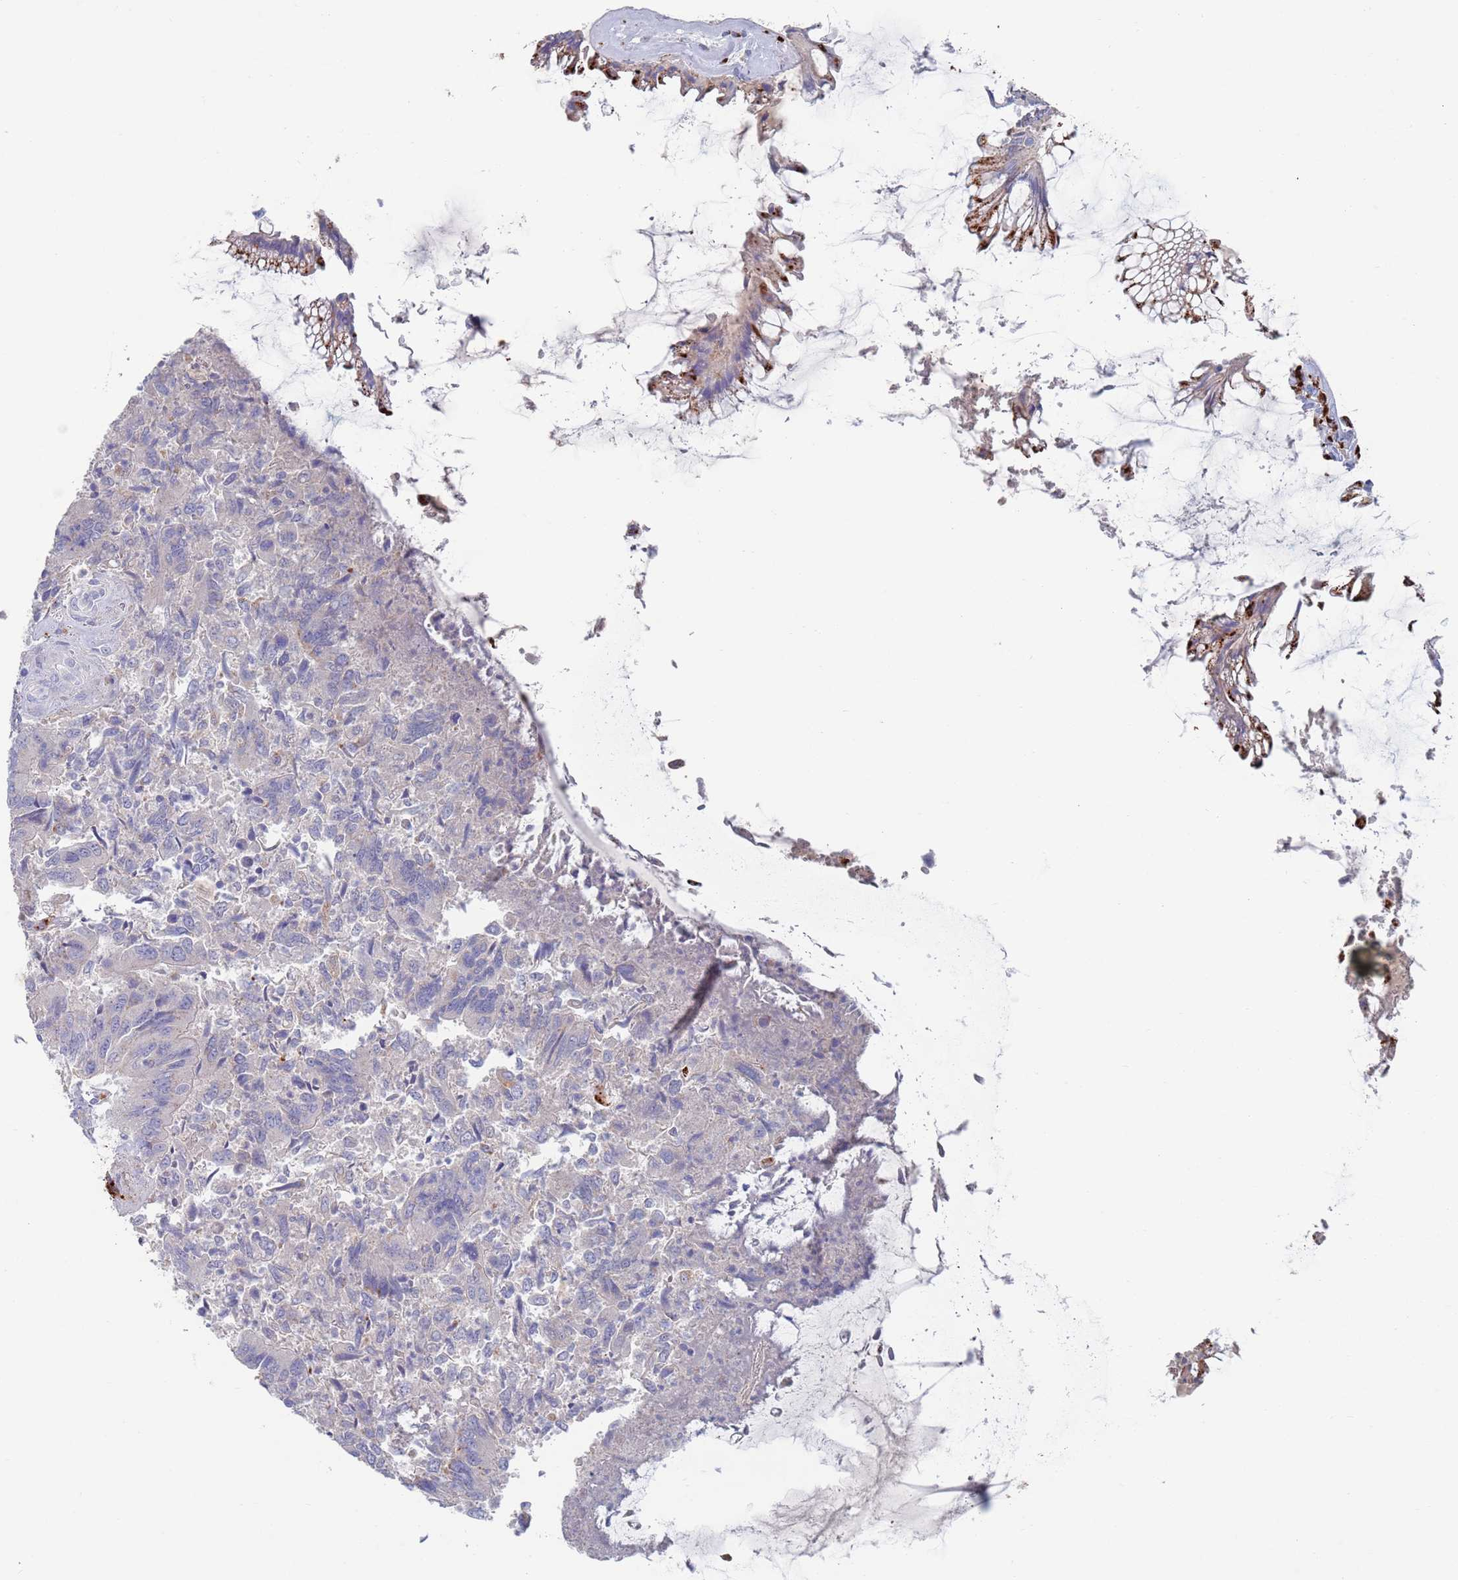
{"staining": {"intensity": "negative", "quantity": "none", "location": "none"}, "tissue": "colorectal cancer", "cell_type": "Tumor cells", "image_type": "cancer", "snomed": [{"axis": "morphology", "description": "Adenocarcinoma, NOS"}, {"axis": "topography", "description": "Colon"}], "caption": "Immunohistochemistry (IHC) image of neoplastic tissue: colorectal cancer (adenocarcinoma) stained with DAB (3,3'-diaminobenzidine) reveals no significant protein positivity in tumor cells.", "gene": "FUCA1", "patient": {"sex": "female", "age": 67}}